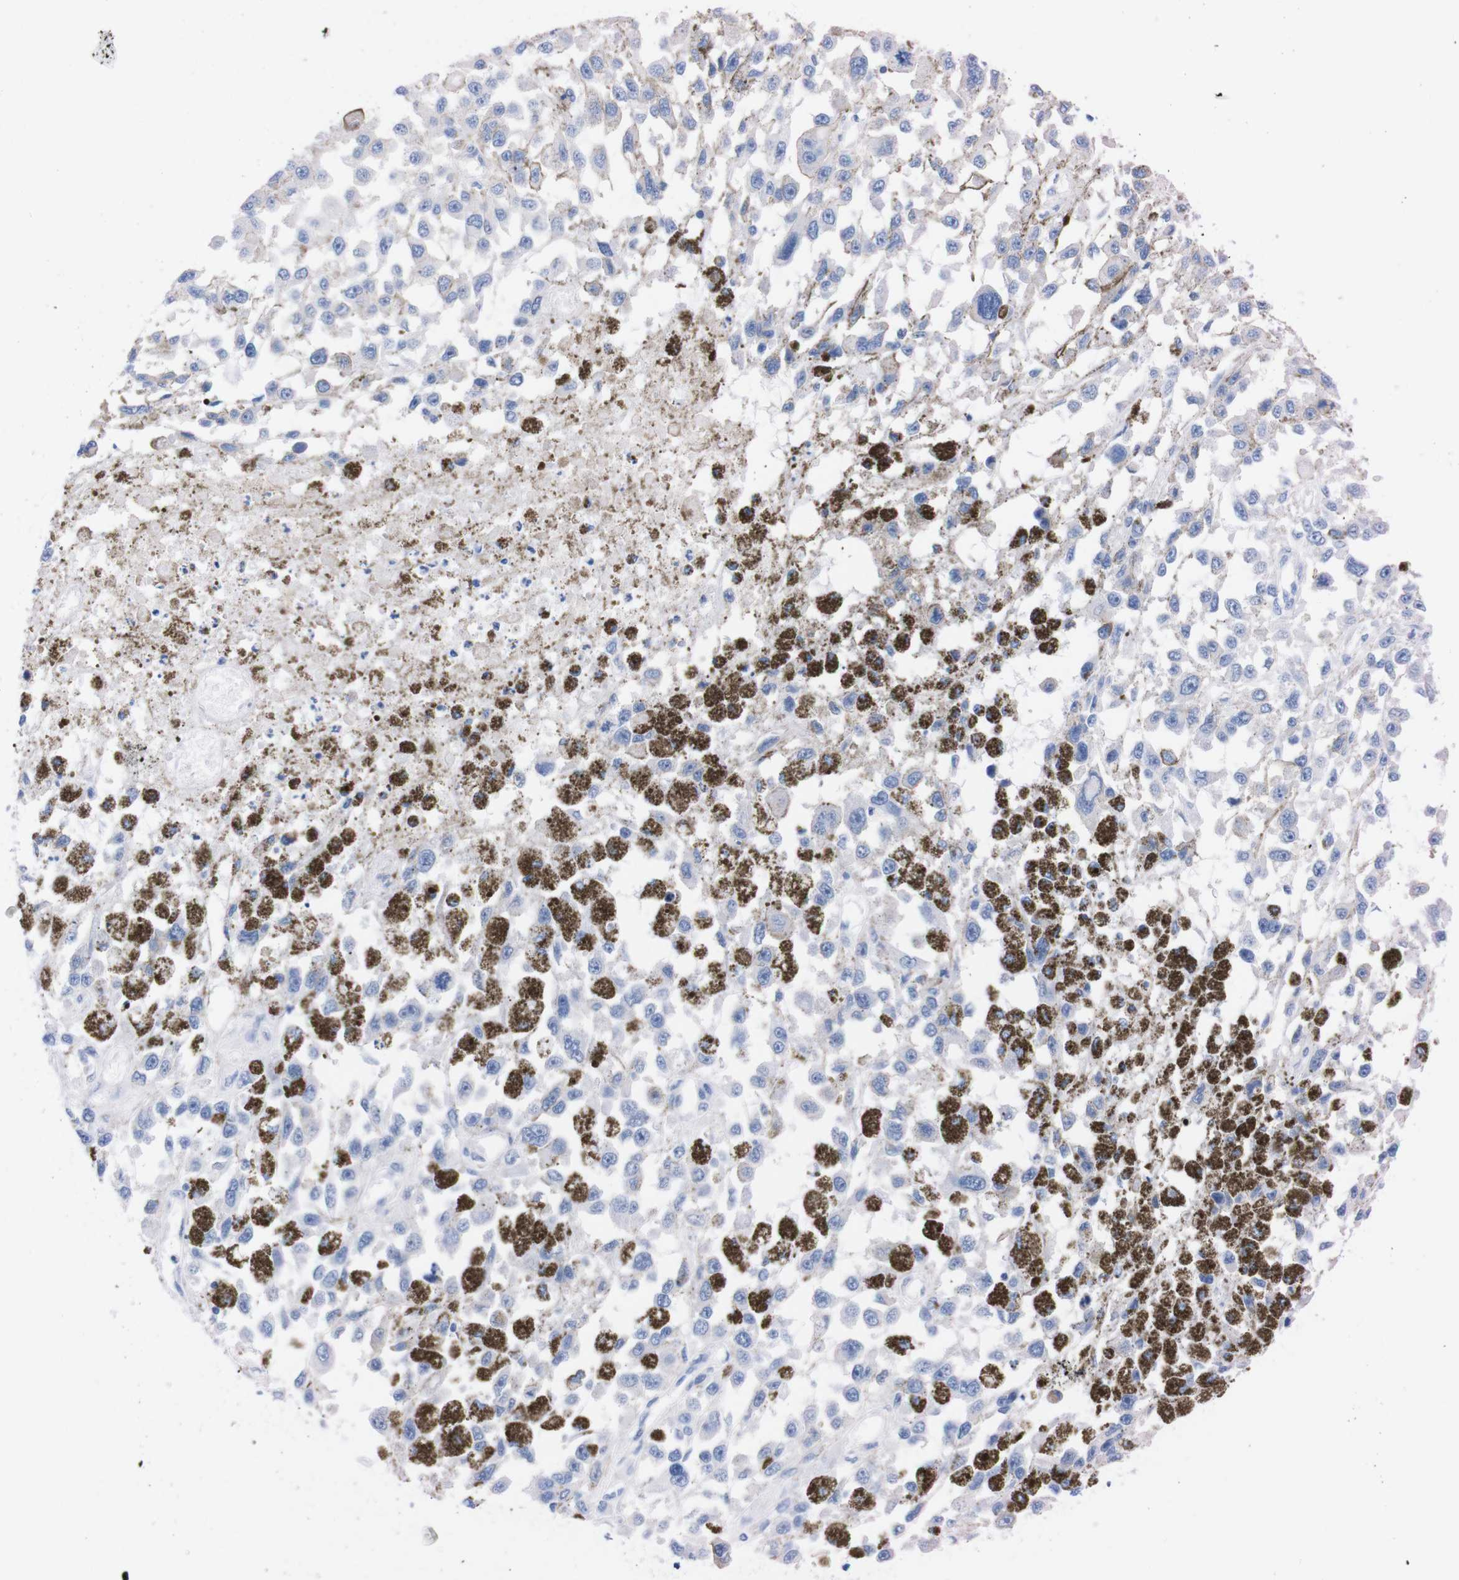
{"staining": {"intensity": "negative", "quantity": "none", "location": "none"}, "tissue": "melanoma", "cell_type": "Tumor cells", "image_type": "cancer", "snomed": [{"axis": "morphology", "description": "Malignant melanoma, Metastatic site"}, {"axis": "topography", "description": "Lymph node"}], "caption": "A high-resolution micrograph shows IHC staining of malignant melanoma (metastatic site), which shows no significant expression in tumor cells.", "gene": "P2RY12", "patient": {"sex": "male", "age": 59}}